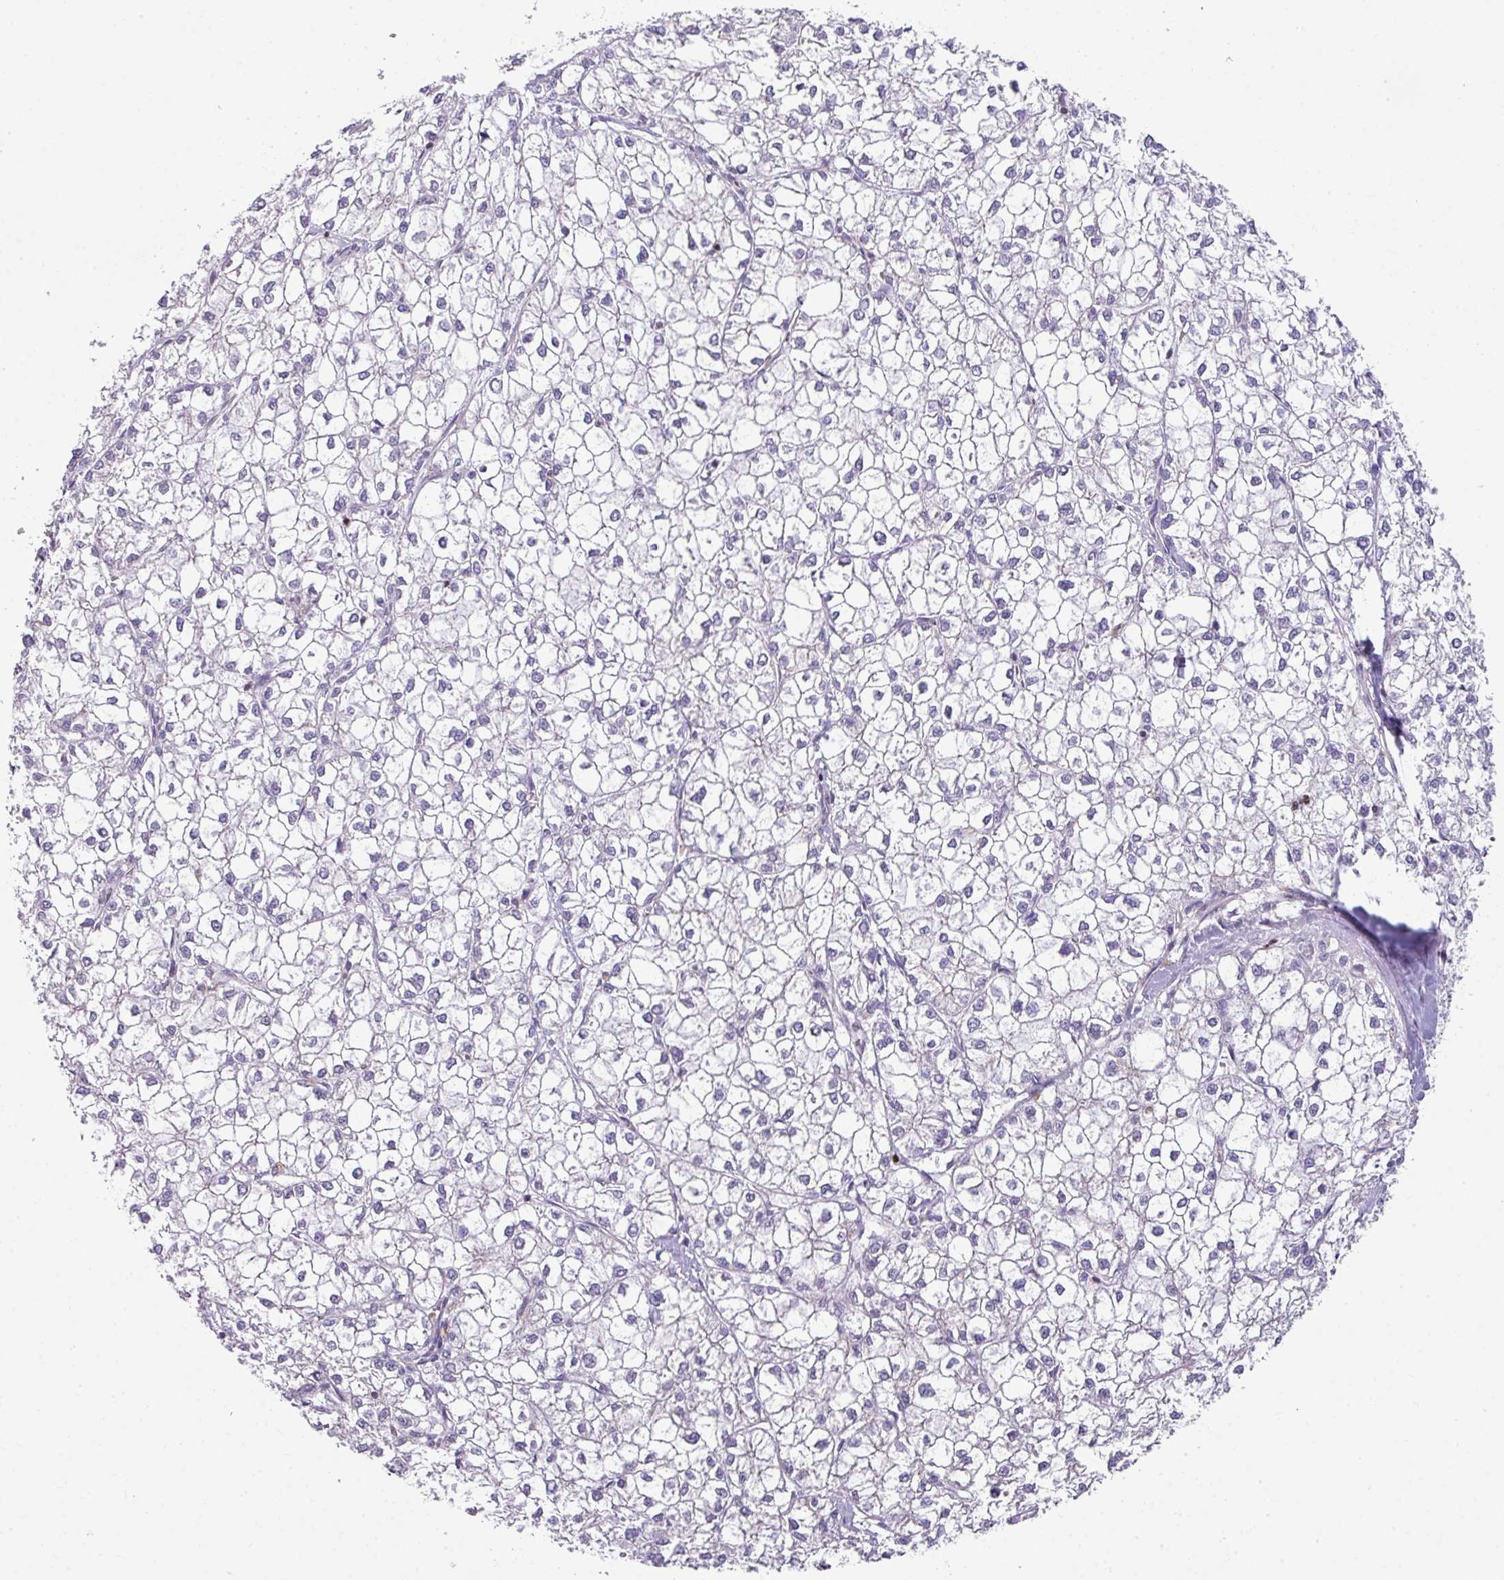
{"staining": {"intensity": "negative", "quantity": "none", "location": "none"}, "tissue": "liver cancer", "cell_type": "Tumor cells", "image_type": "cancer", "snomed": [{"axis": "morphology", "description": "Carcinoma, Hepatocellular, NOS"}, {"axis": "topography", "description": "Liver"}], "caption": "Immunohistochemistry photomicrograph of liver hepatocellular carcinoma stained for a protein (brown), which reveals no expression in tumor cells.", "gene": "STAT5A", "patient": {"sex": "female", "age": 43}}